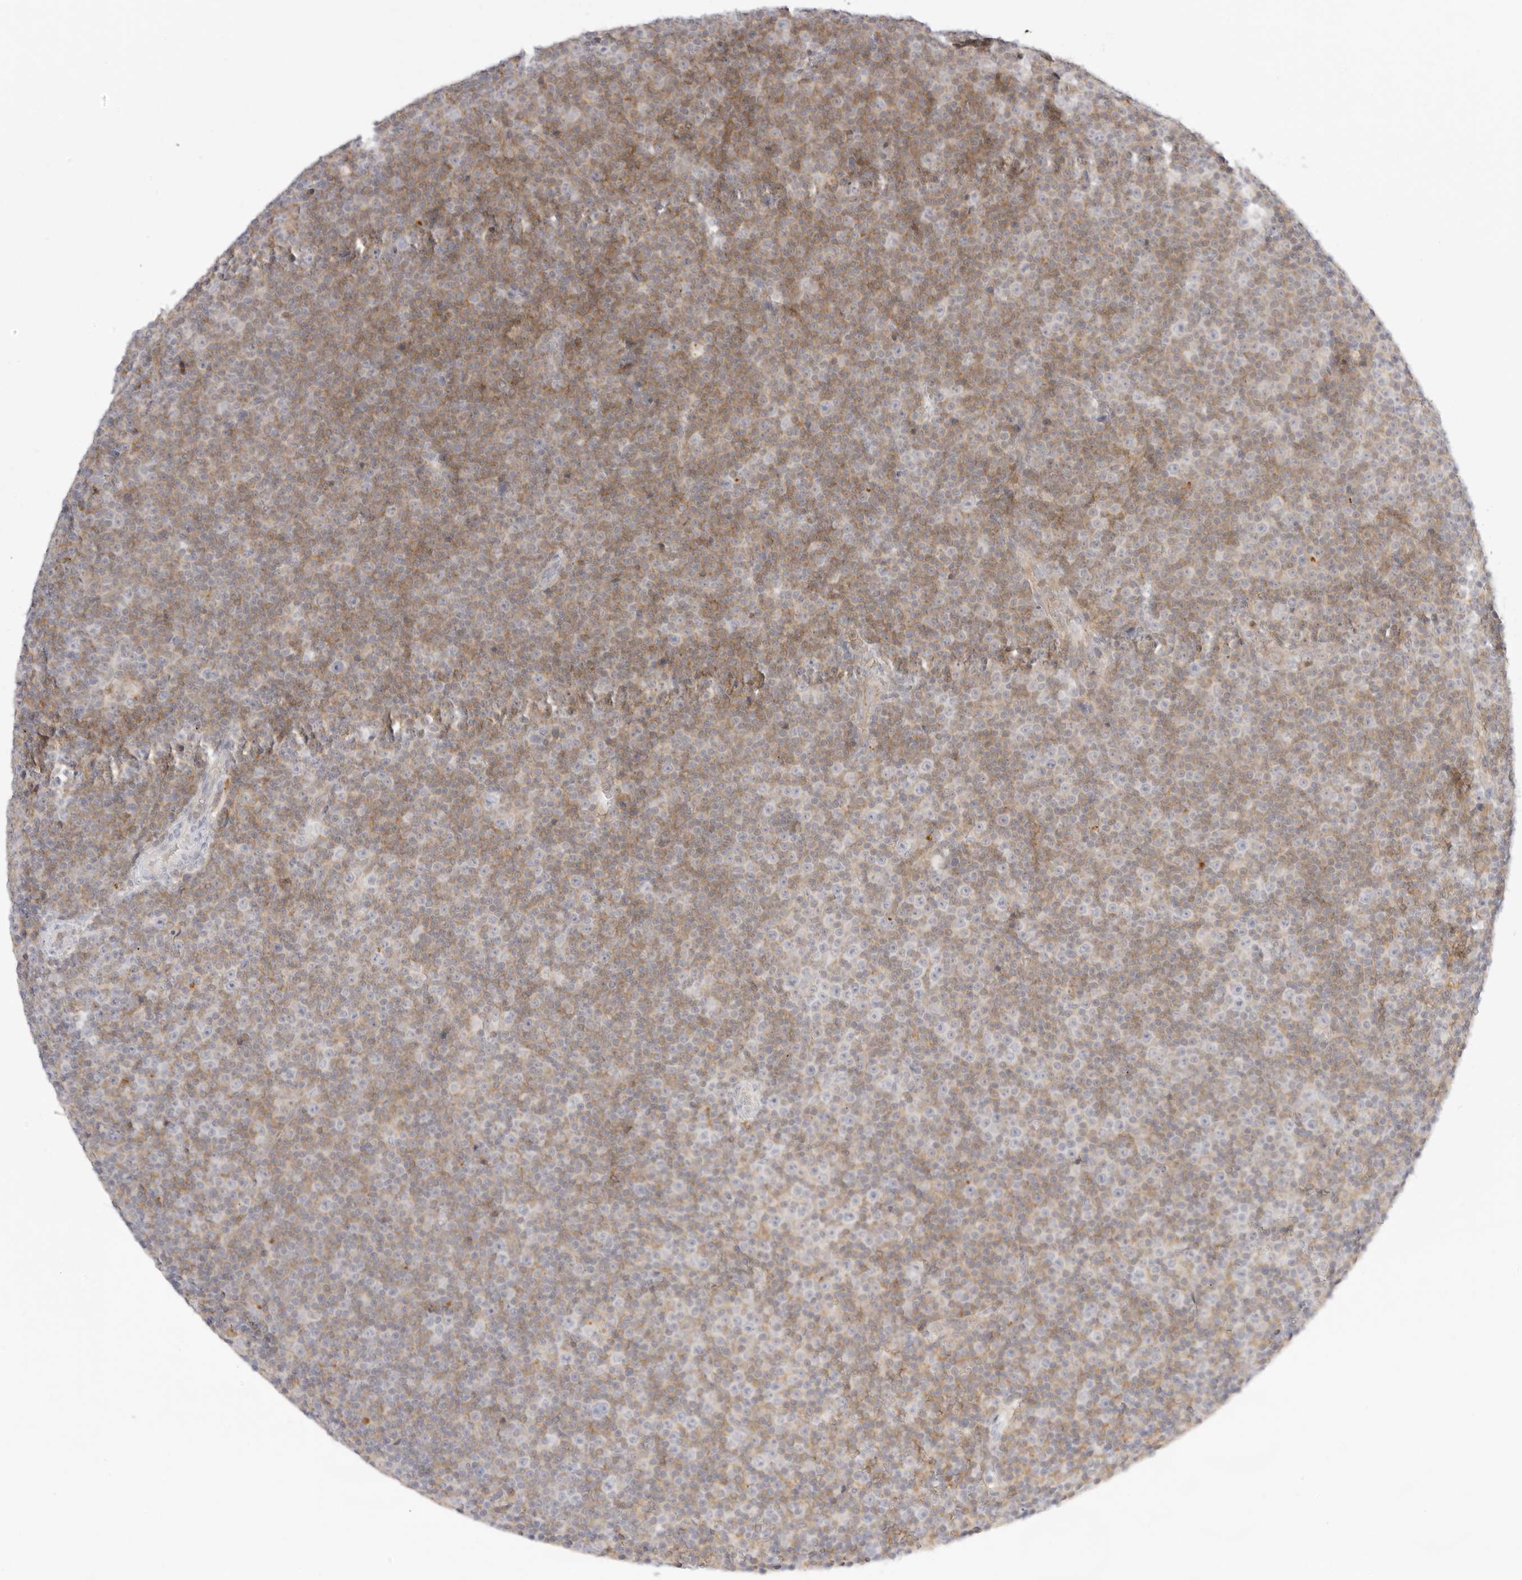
{"staining": {"intensity": "weak", "quantity": "25%-75%", "location": "cytoplasmic/membranous"}, "tissue": "lymphoma", "cell_type": "Tumor cells", "image_type": "cancer", "snomed": [{"axis": "morphology", "description": "Malignant lymphoma, non-Hodgkin's type, Low grade"}, {"axis": "topography", "description": "Lymph node"}], "caption": "DAB immunohistochemical staining of lymphoma displays weak cytoplasmic/membranous protein staining in approximately 25%-75% of tumor cells. (Stains: DAB in brown, nuclei in blue, Microscopy: brightfield microscopy at high magnification).", "gene": "TNFRSF14", "patient": {"sex": "female", "age": 67}}